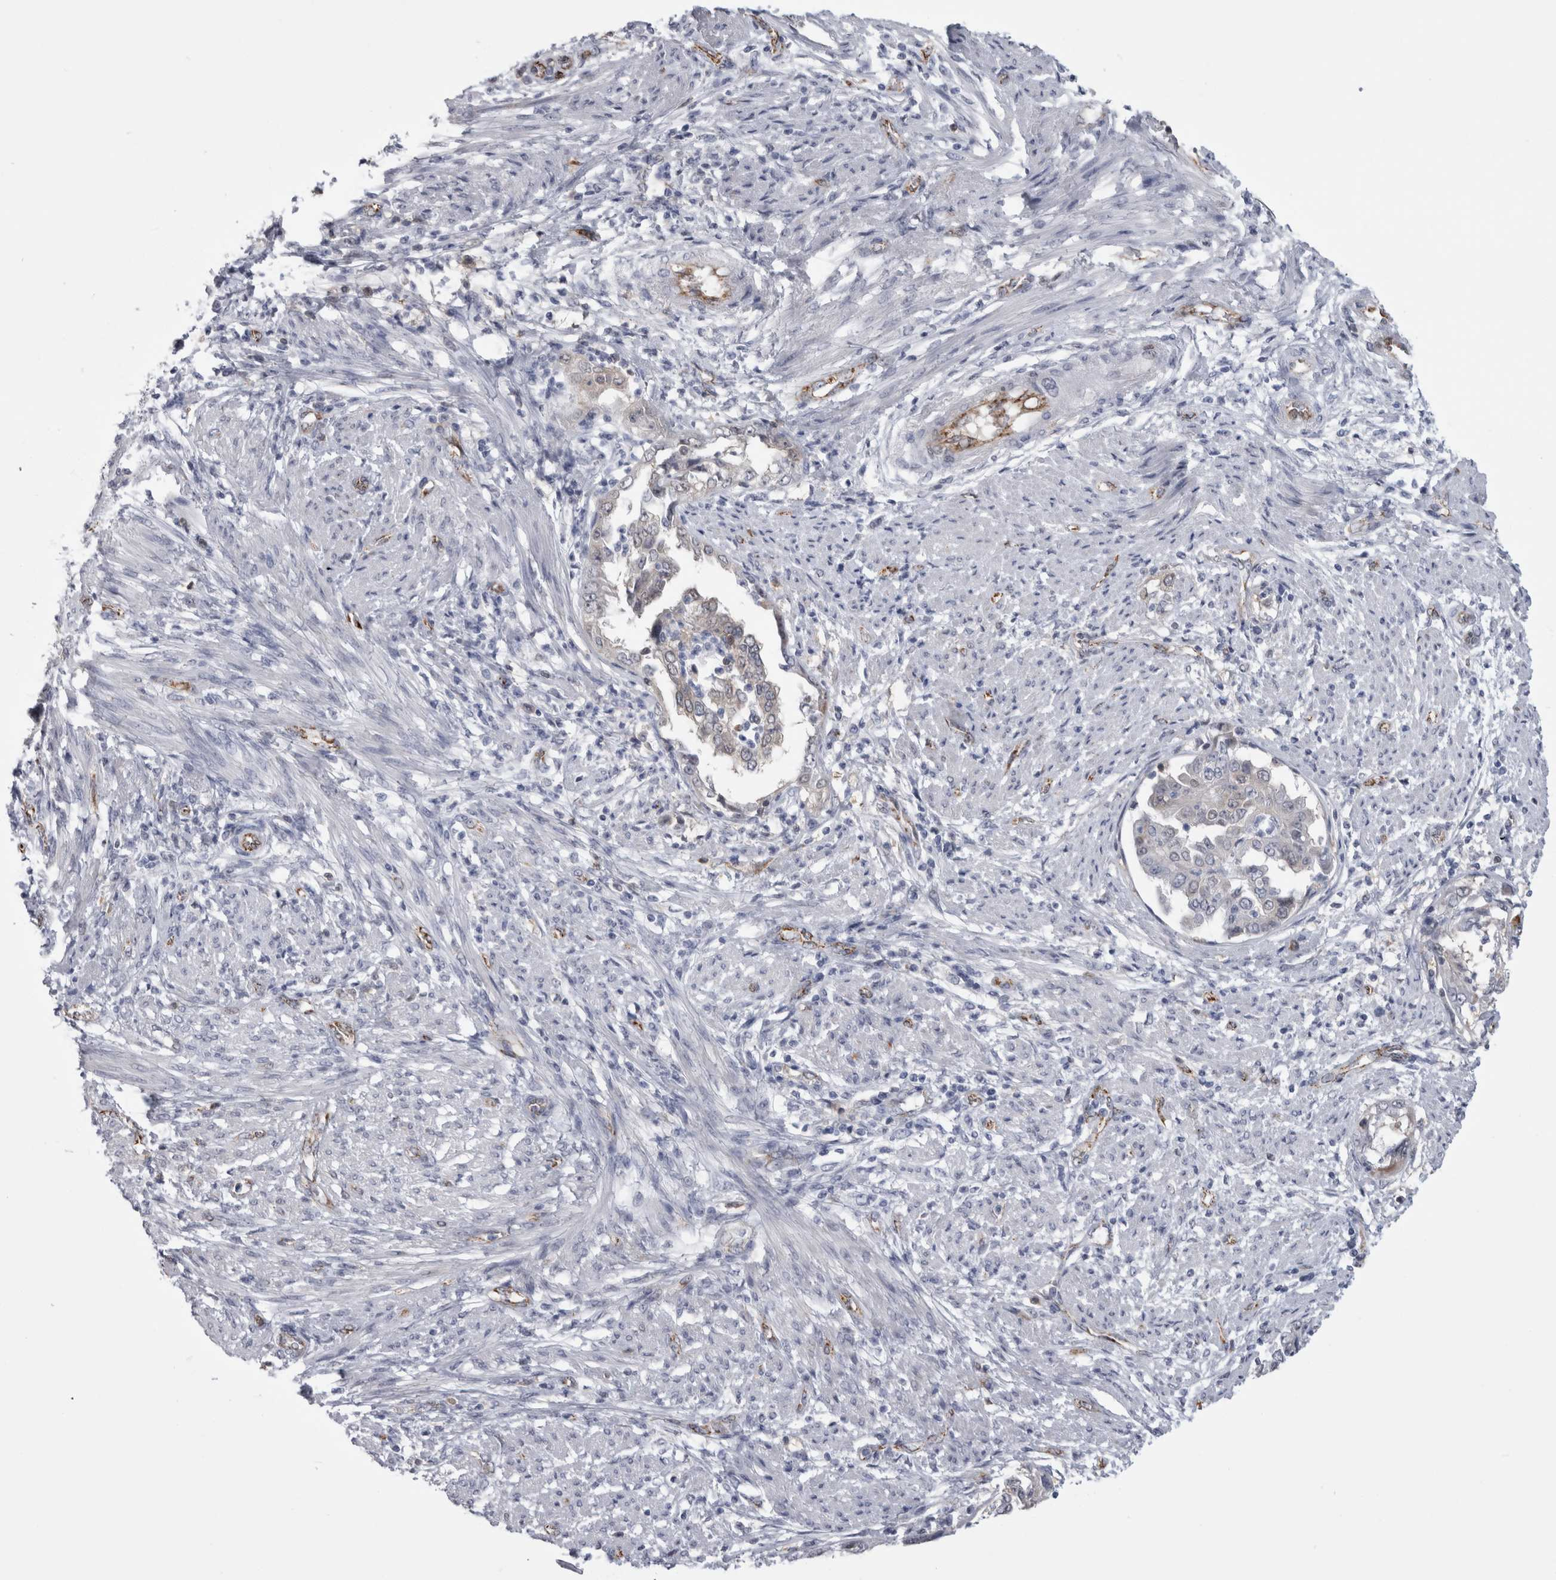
{"staining": {"intensity": "weak", "quantity": ">75%", "location": "cytoplasmic/membranous"}, "tissue": "endometrial cancer", "cell_type": "Tumor cells", "image_type": "cancer", "snomed": [{"axis": "morphology", "description": "Adenocarcinoma, NOS"}, {"axis": "topography", "description": "Endometrium"}], "caption": "High-magnification brightfield microscopy of endometrial cancer stained with DAB (3,3'-diaminobenzidine) (brown) and counterstained with hematoxylin (blue). tumor cells exhibit weak cytoplasmic/membranous staining is seen in about>75% of cells.", "gene": "ACOT7", "patient": {"sex": "female", "age": 85}}